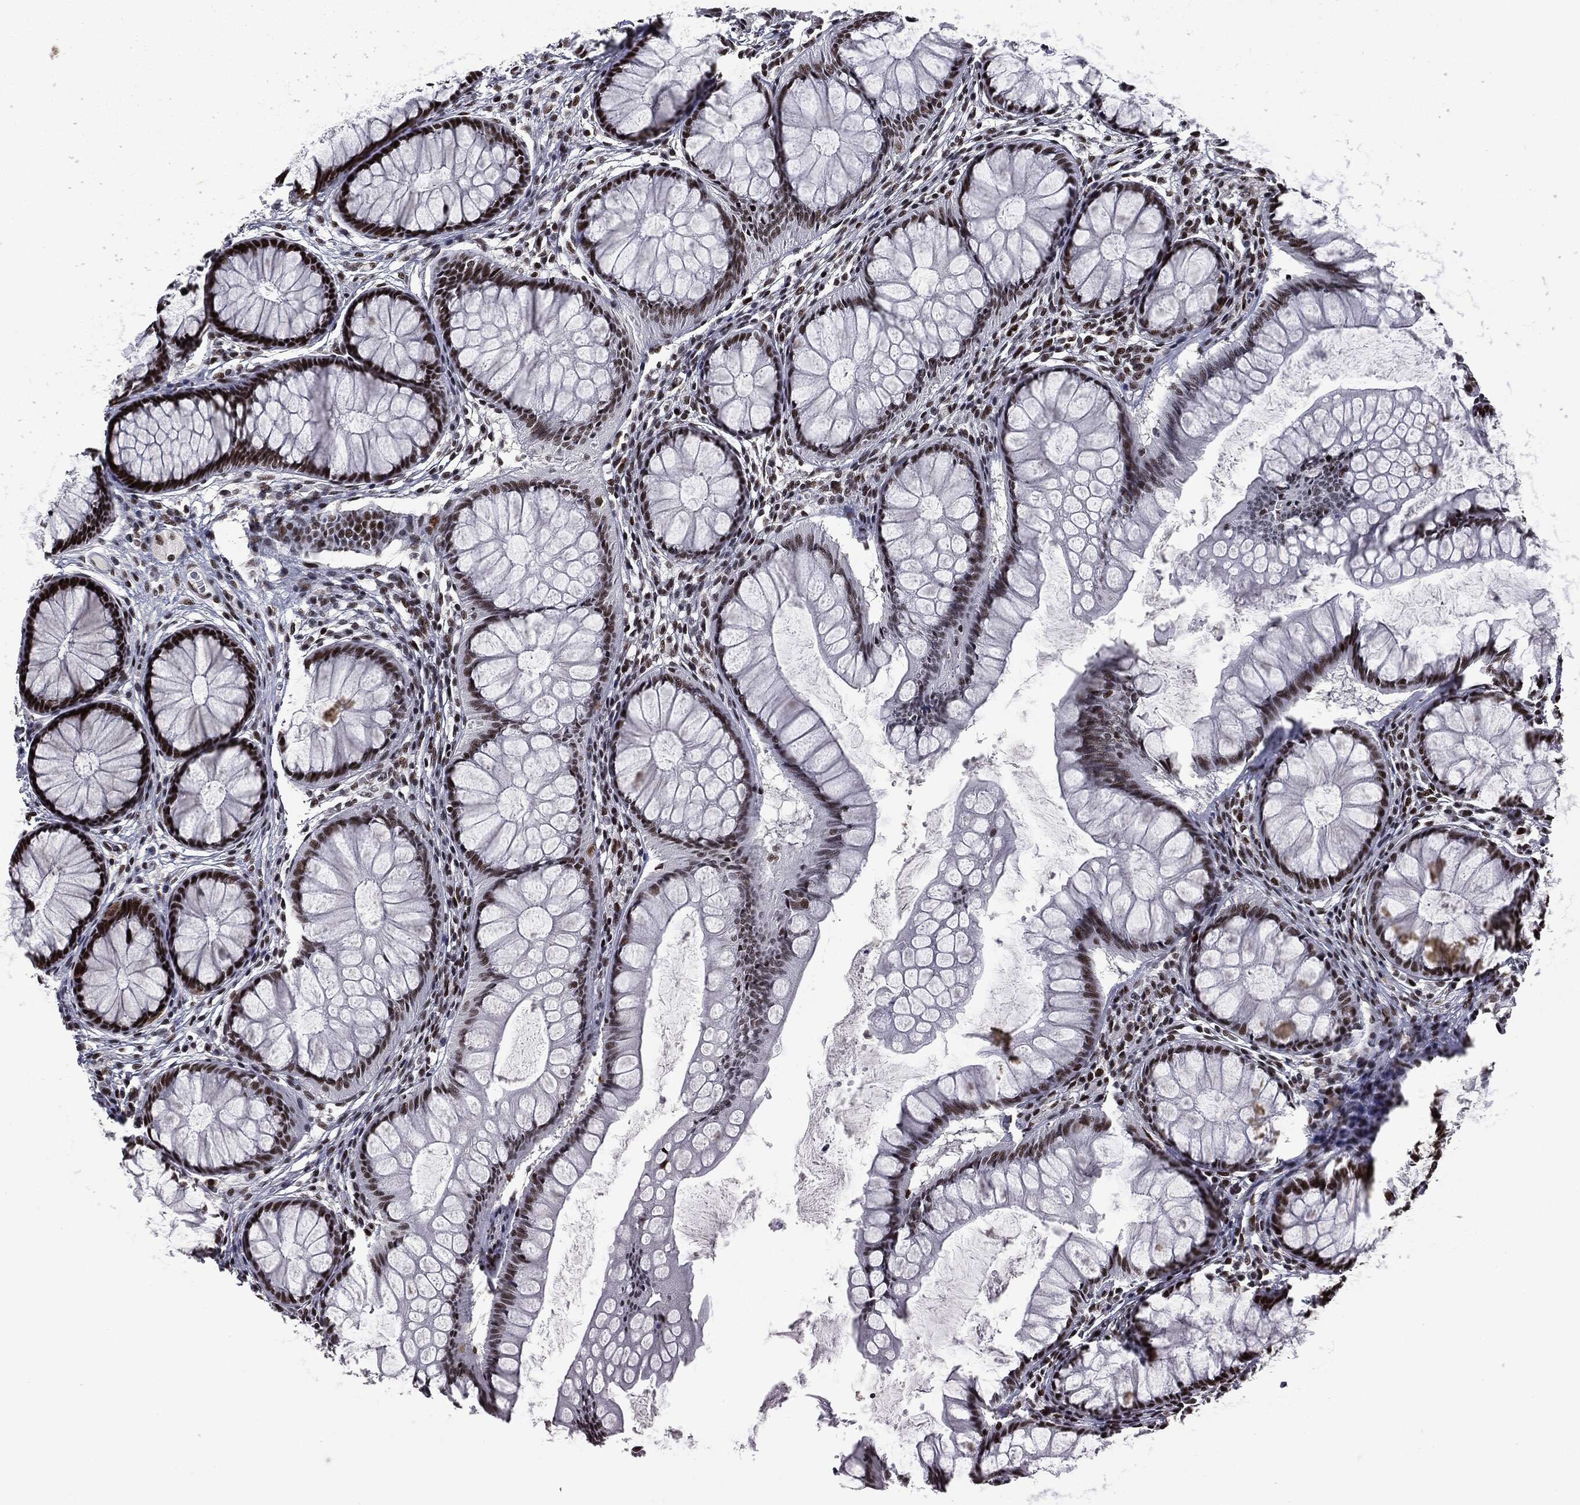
{"staining": {"intensity": "strong", "quantity": ">75%", "location": "nuclear"}, "tissue": "colon", "cell_type": "Endothelial cells", "image_type": "normal", "snomed": [{"axis": "morphology", "description": "Normal tissue, NOS"}, {"axis": "topography", "description": "Colon"}], "caption": "Strong nuclear staining for a protein is seen in about >75% of endothelial cells of benign colon using IHC.", "gene": "MSH2", "patient": {"sex": "female", "age": 65}}